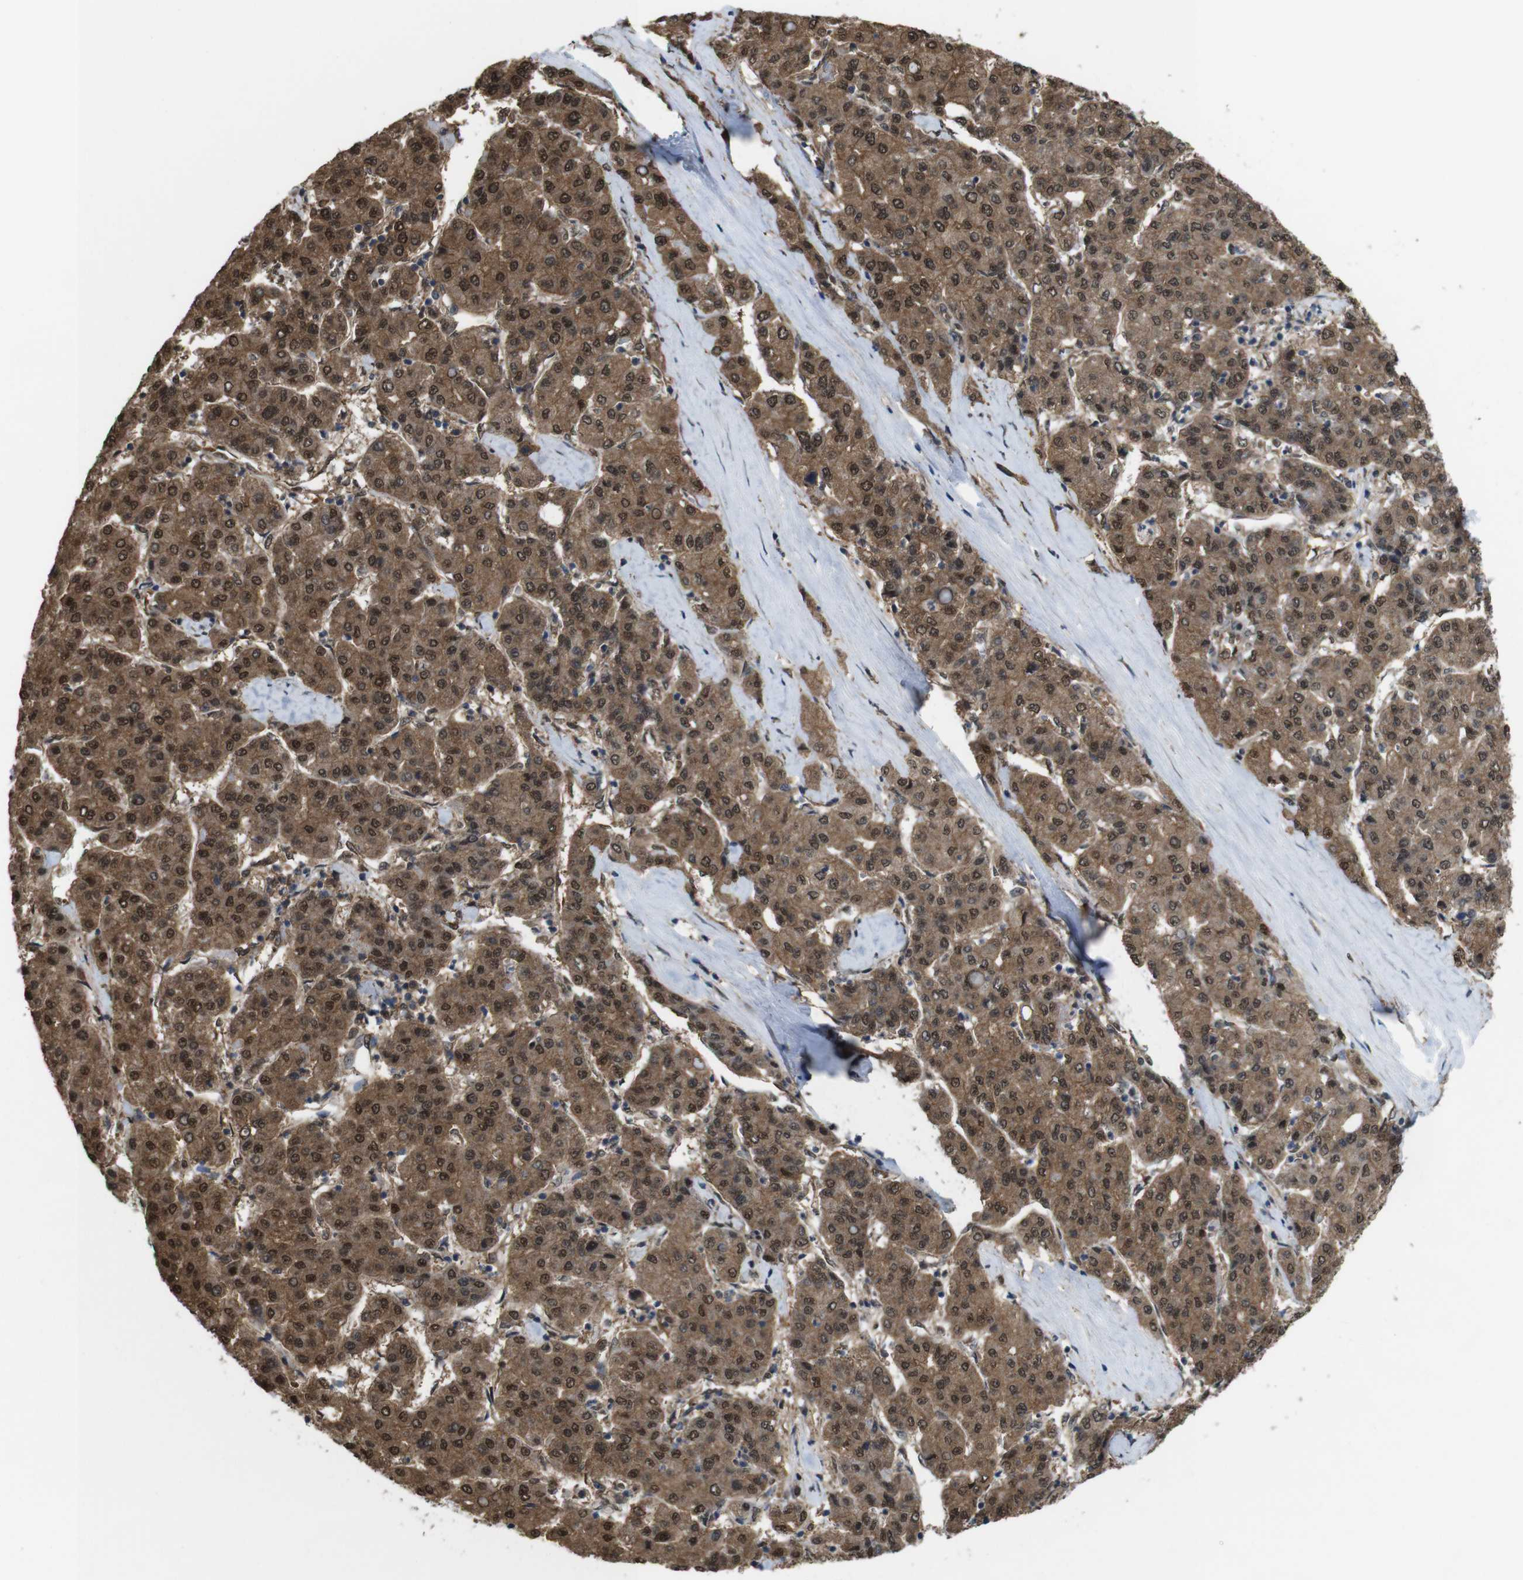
{"staining": {"intensity": "strong", "quantity": ">75%", "location": "cytoplasmic/membranous,nuclear"}, "tissue": "liver cancer", "cell_type": "Tumor cells", "image_type": "cancer", "snomed": [{"axis": "morphology", "description": "Carcinoma, Hepatocellular, NOS"}, {"axis": "topography", "description": "Liver"}], "caption": "IHC histopathology image of liver cancer stained for a protein (brown), which shows high levels of strong cytoplasmic/membranous and nuclear positivity in approximately >75% of tumor cells.", "gene": "YWHAG", "patient": {"sex": "male", "age": 65}}